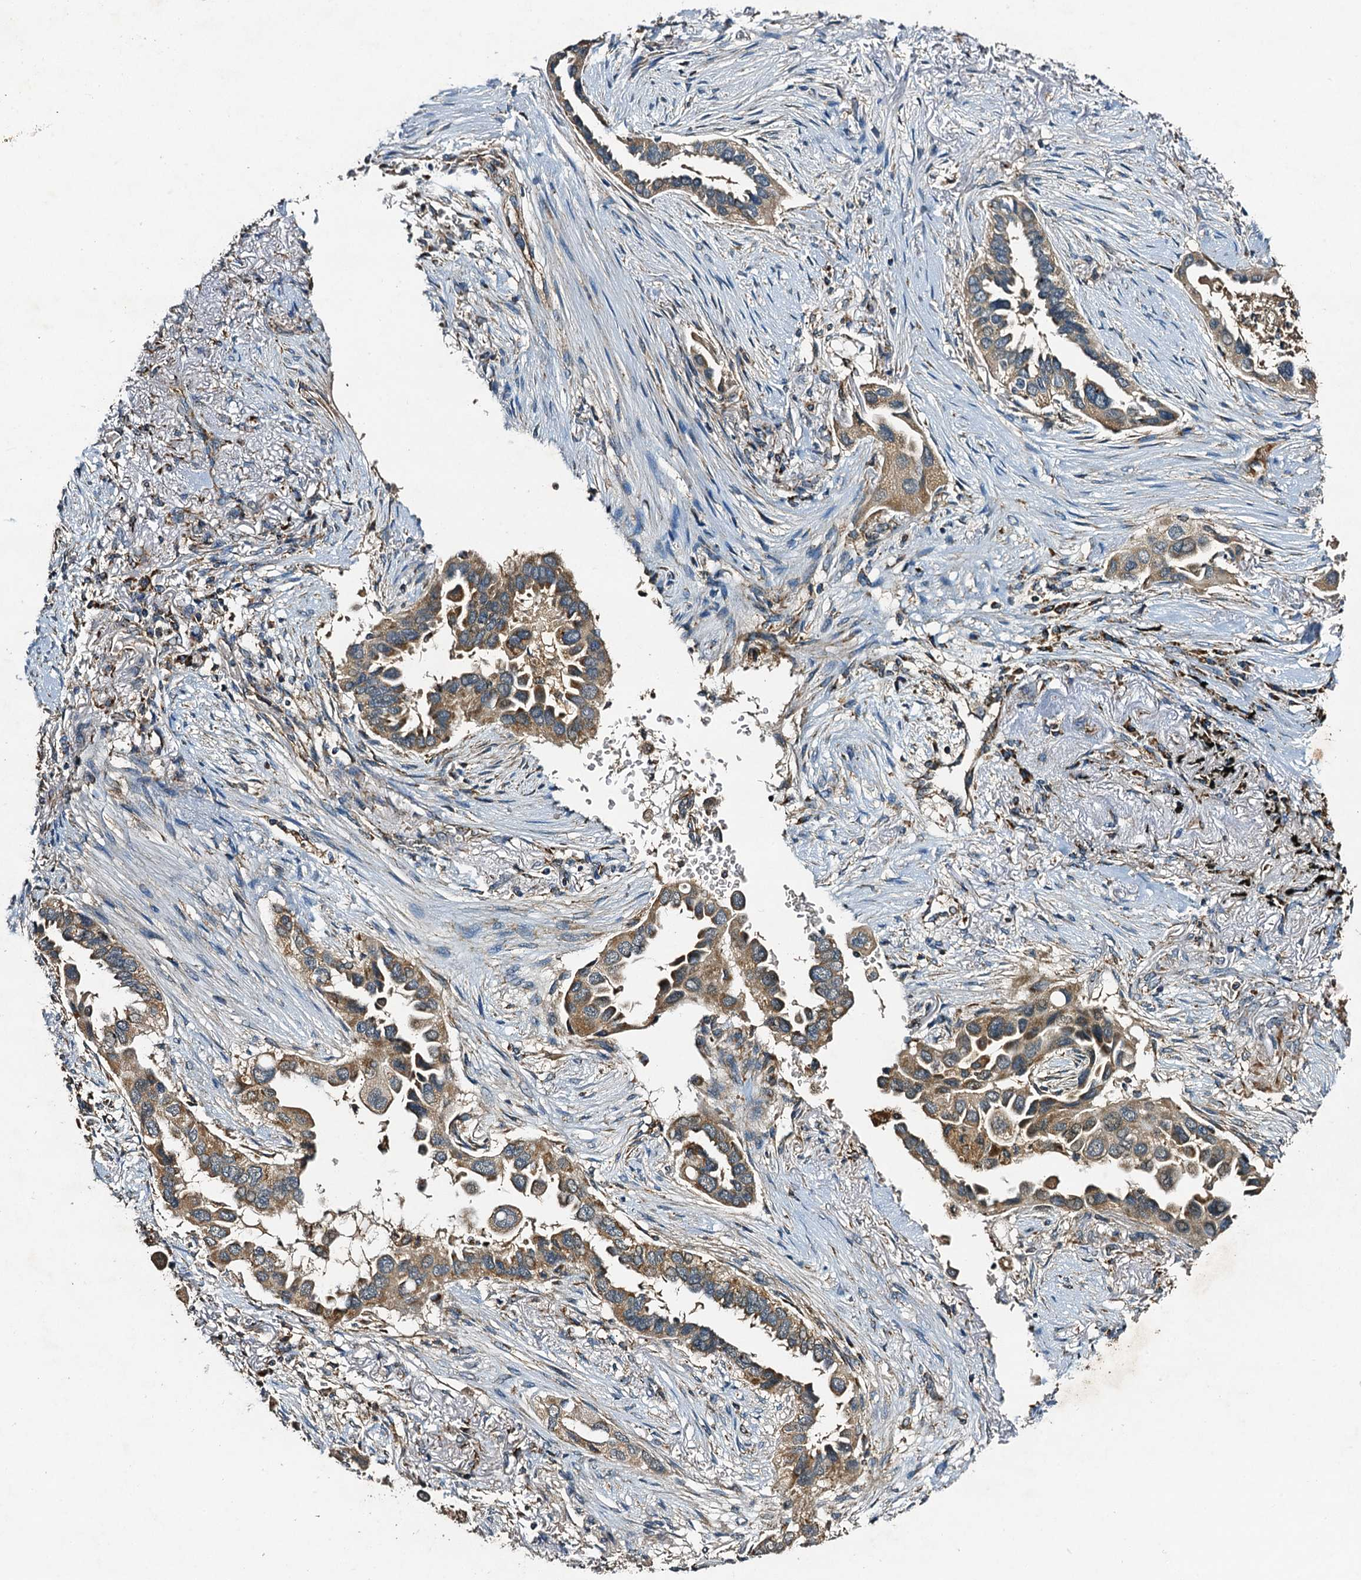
{"staining": {"intensity": "moderate", "quantity": ">75%", "location": "cytoplasmic/membranous"}, "tissue": "lung cancer", "cell_type": "Tumor cells", "image_type": "cancer", "snomed": [{"axis": "morphology", "description": "Adenocarcinoma, NOS"}, {"axis": "topography", "description": "Lung"}], "caption": "A histopathology image of lung cancer stained for a protein reveals moderate cytoplasmic/membranous brown staining in tumor cells. (DAB (3,3'-diaminobenzidine) IHC with brightfield microscopy, high magnification).", "gene": "NDUFA13", "patient": {"sex": "female", "age": 76}}